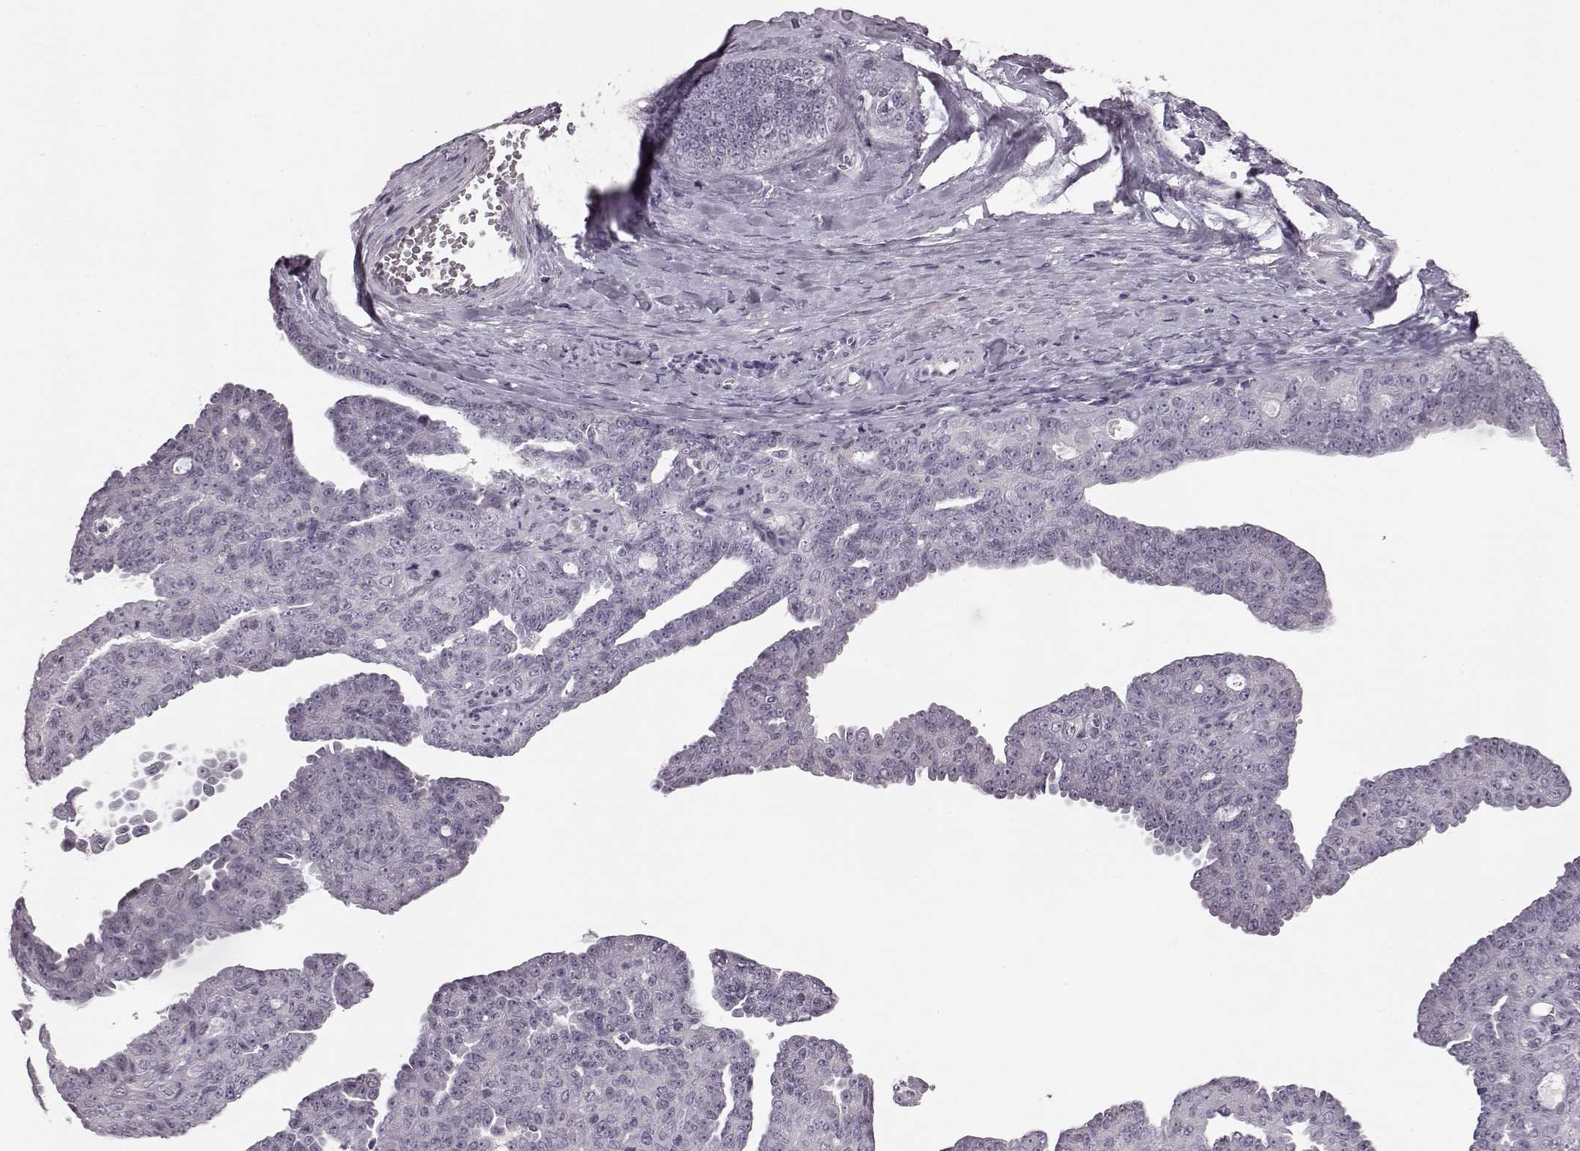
{"staining": {"intensity": "negative", "quantity": "none", "location": "none"}, "tissue": "ovarian cancer", "cell_type": "Tumor cells", "image_type": "cancer", "snomed": [{"axis": "morphology", "description": "Cystadenocarcinoma, serous, NOS"}, {"axis": "topography", "description": "Ovary"}], "caption": "Immunohistochemistry micrograph of neoplastic tissue: human ovarian cancer (serous cystadenocarcinoma) stained with DAB (3,3'-diaminobenzidine) reveals no significant protein expression in tumor cells.", "gene": "SEMG2", "patient": {"sex": "female", "age": 71}}